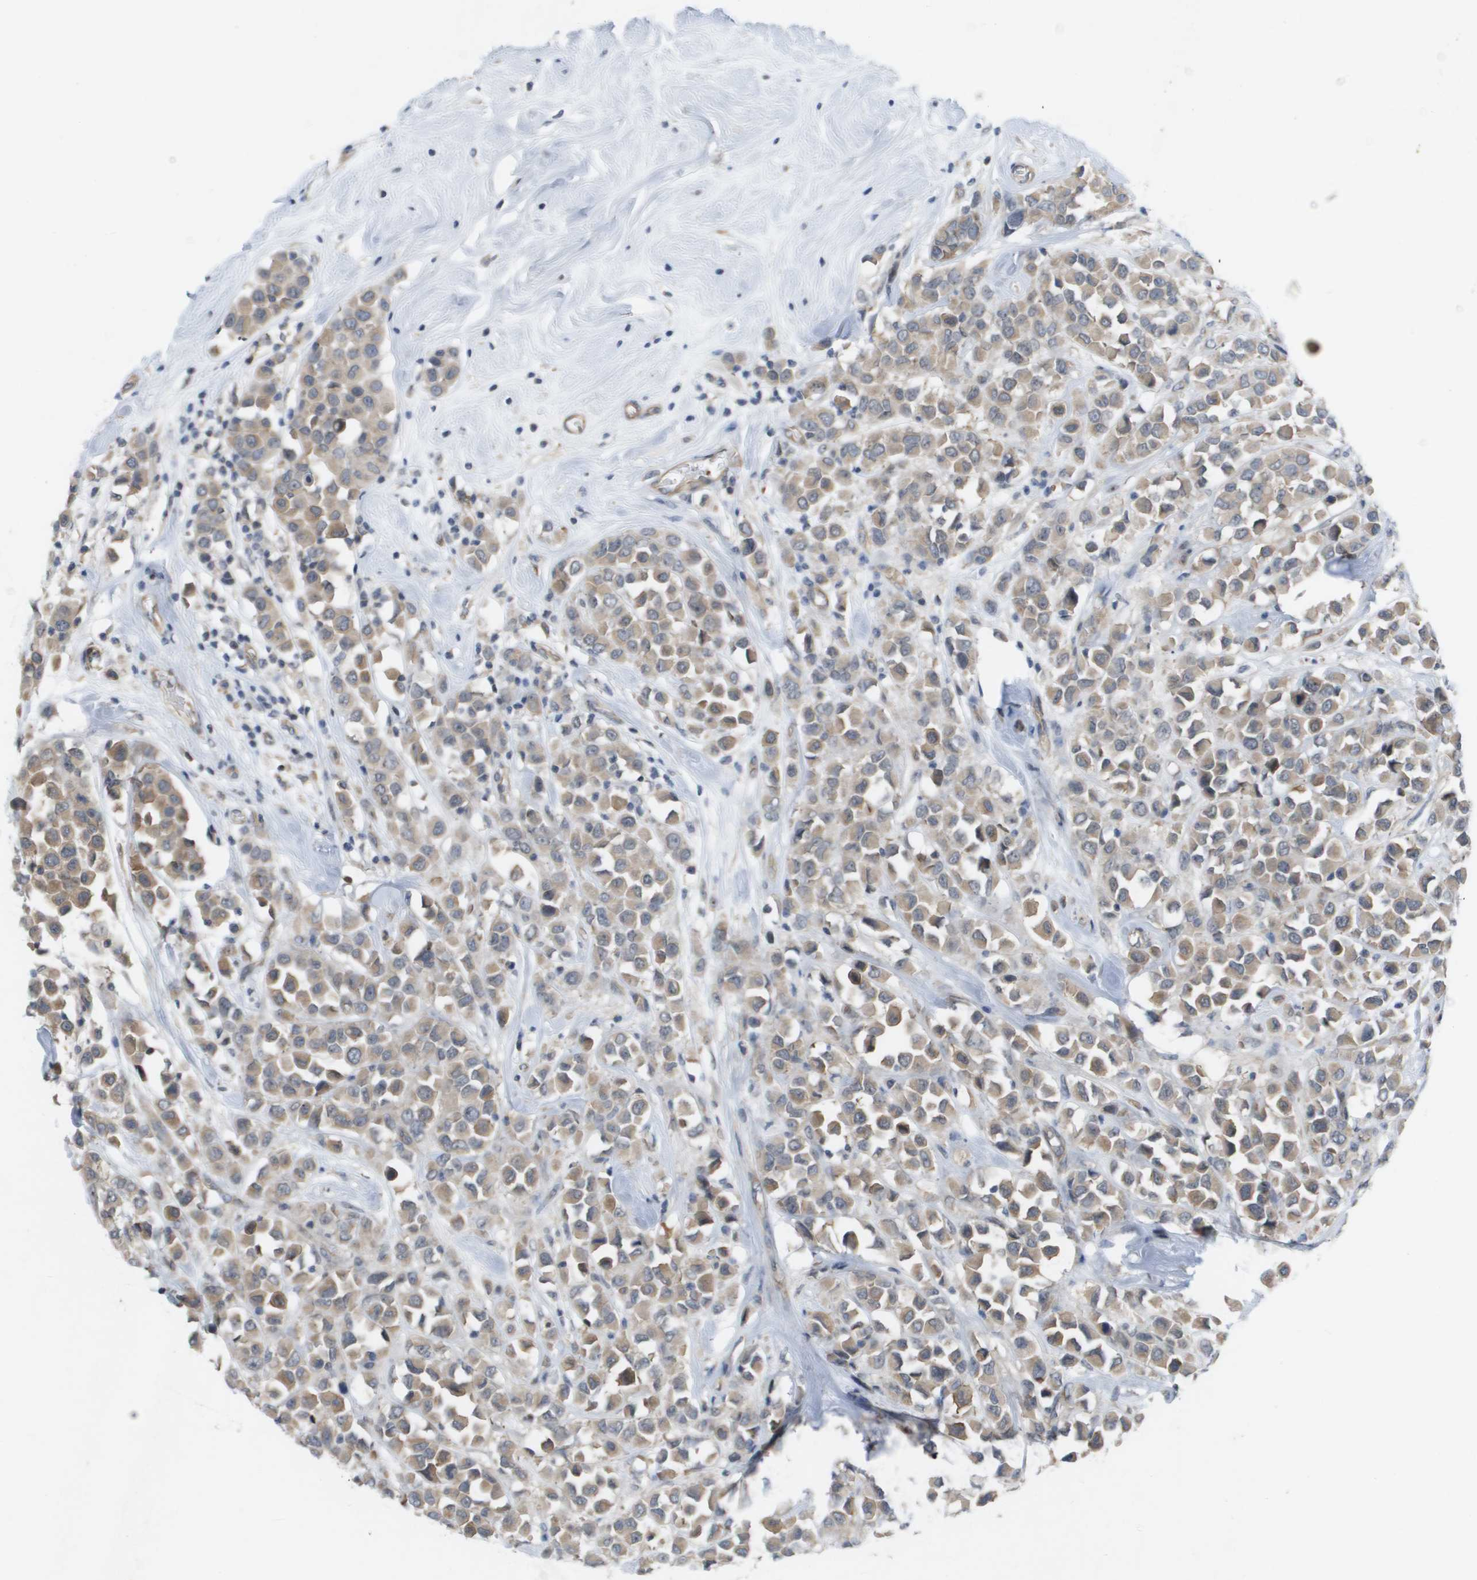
{"staining": {"intensity": "weak", "quantity": ">75%", "location": "cytoplasmic/membranous"}, "tissue": "breast cancer", "cell_type": "Tumor cells", "image_type": "cancer", "snomed": [{"axis": "morphology", "description": "Duct carcinoma"}, {"axis": "topography", "description": "Breast"}], "caption": "IHC of human breast invasive ductal carcinoma displays low levels of weak cytoplasmic/membranous staining in about >75% of tumor cells.", "gene": "MTARC2", "patient": {"sex": "female", "age": 61}}